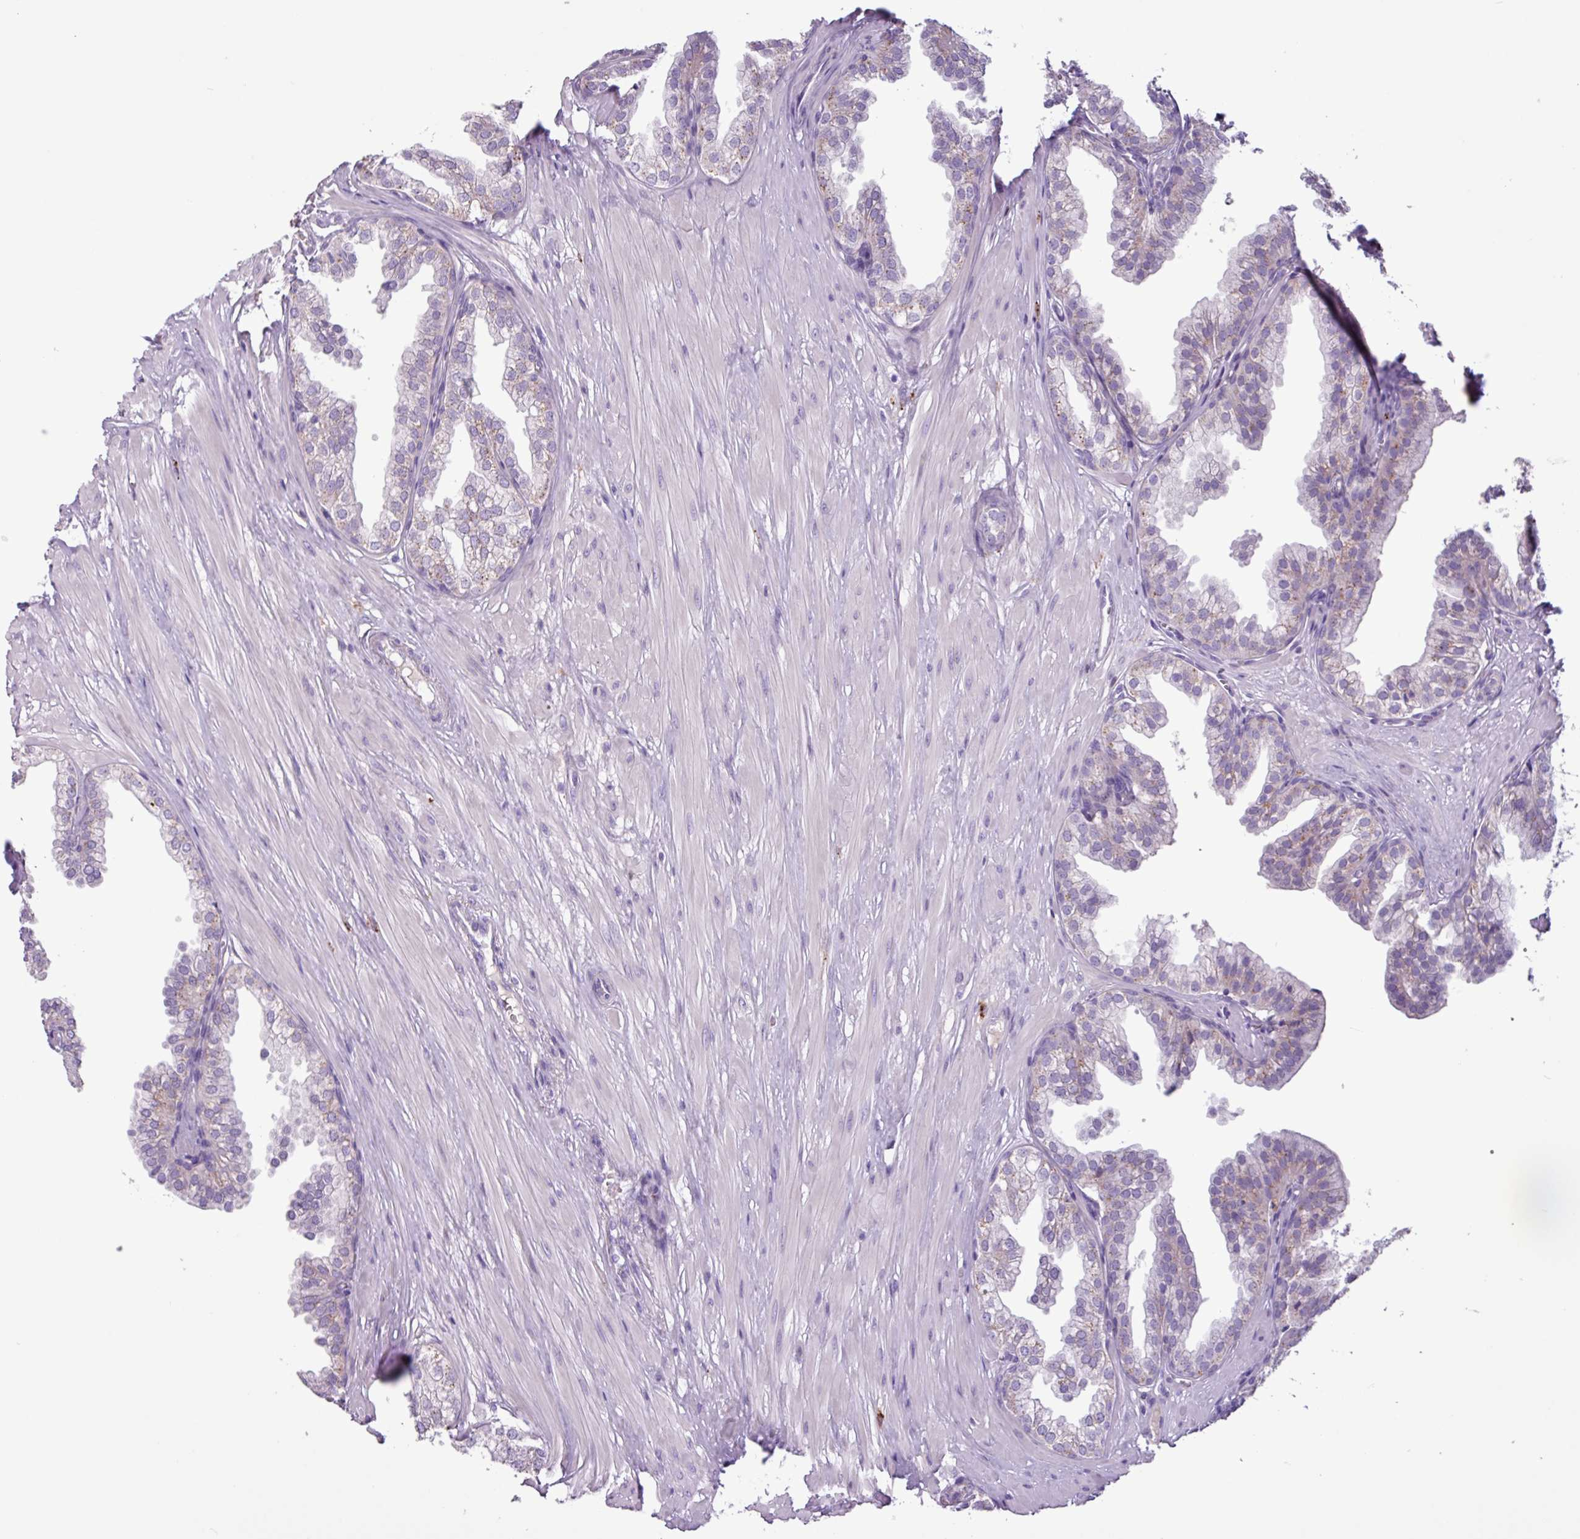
{"staining": {"intensity": "weak", "quantity": "25%-75%", "location": "cytoplasmic/membranous"}, "tissue": "prostate", "cell_type": "Glandular cells", "image_type": "normal", "snomed": [{"axis": "morphology", "description": "Normal tissue, NOS"}, {"axis": "topography", "description": "Prostate"}, {"axis": "topography", "description": "Peripheral nerve tissue"}], "caption": "The image shows immunohistochemical staining of unremarkable prostate. There is weak cytoplasmic/membranous expression is present in about 25%-75% of glandular cells.", "gene": "C4A", "patient": {"sex": "male", "age": 55}}